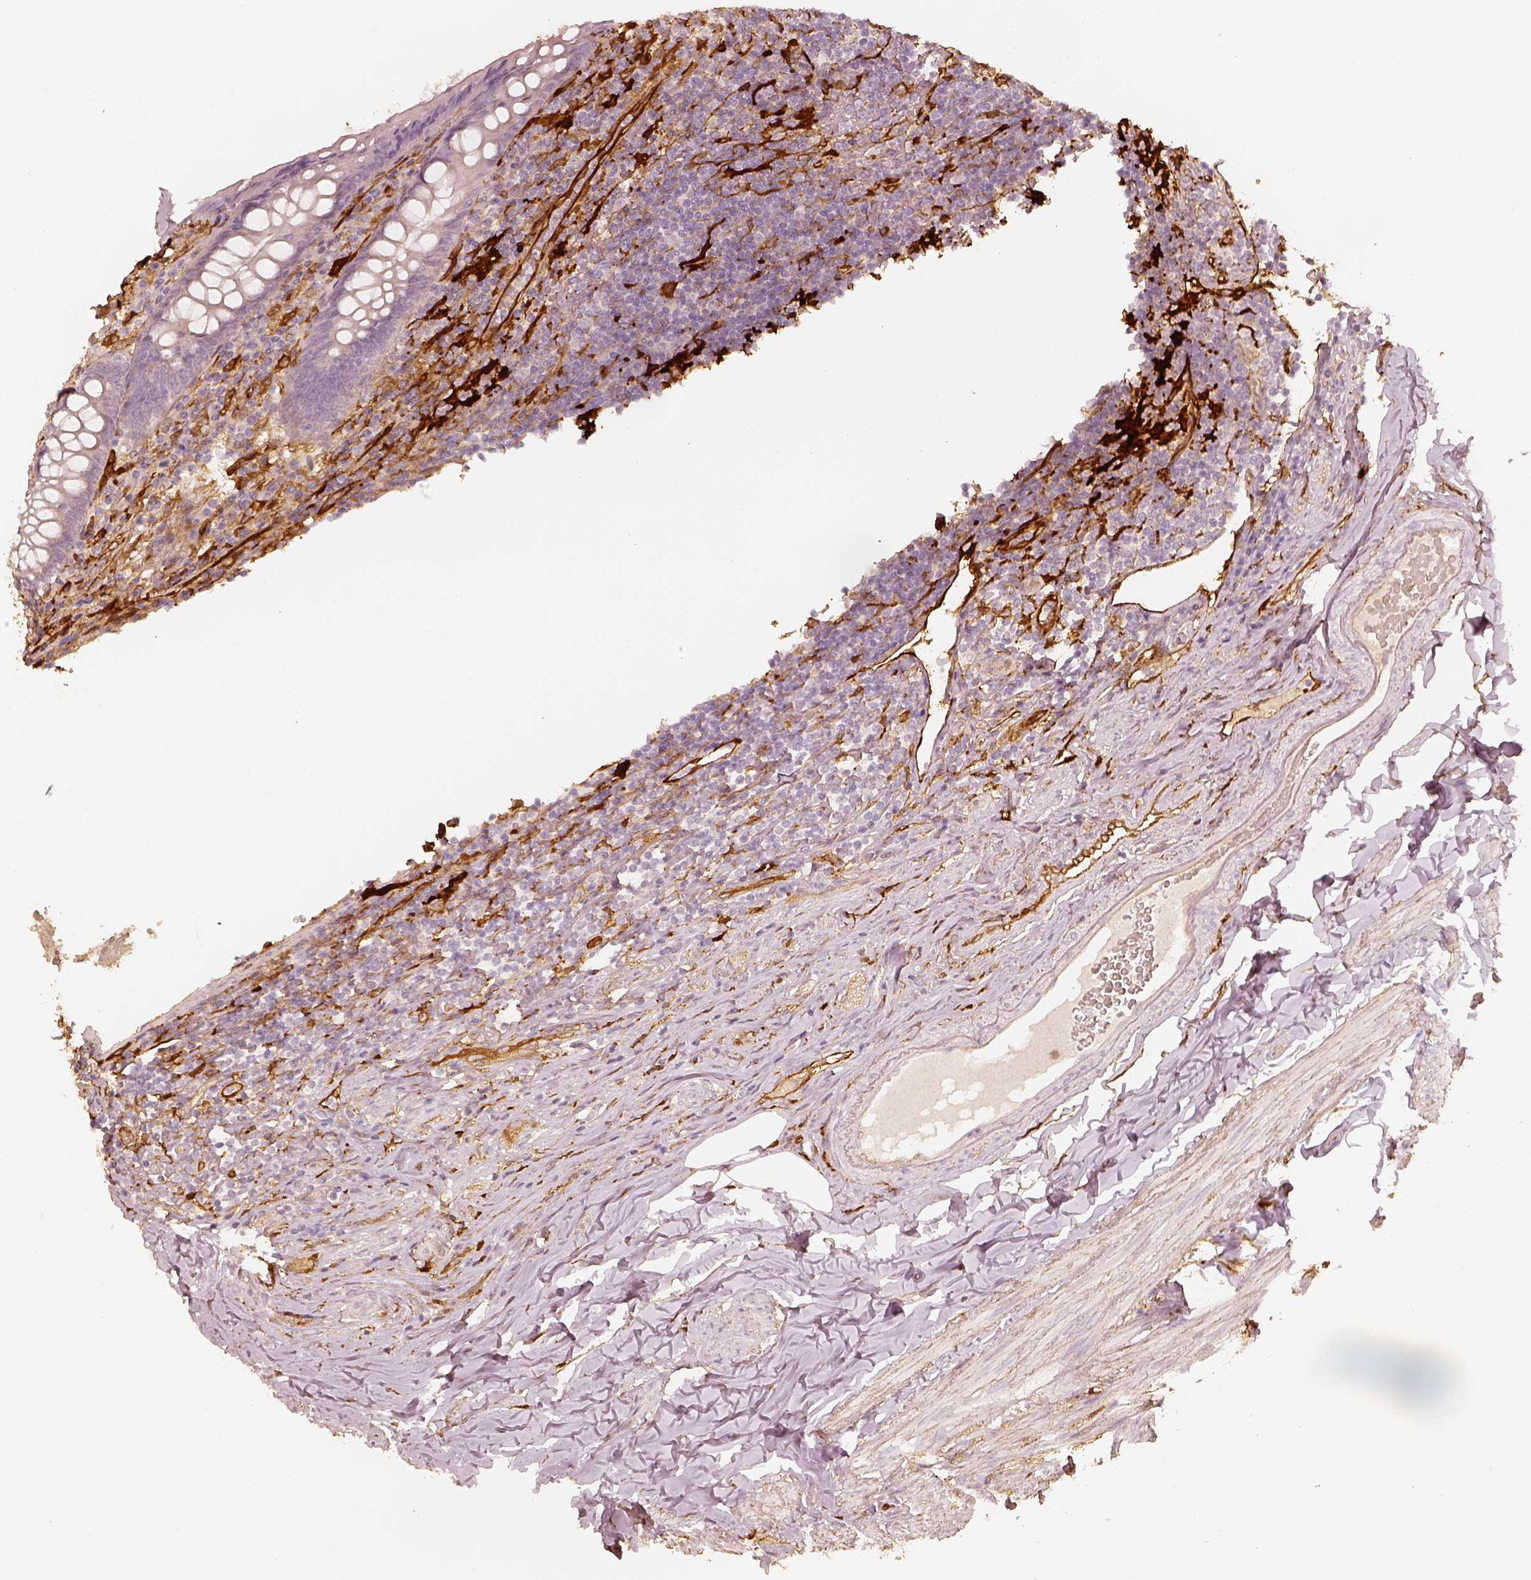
{"staining": {"intensity": "negative", "quantity": "none", "location": "none"}, "tissue": "appendix", "cell_type": "Glandular cells", "image_type": "normal", "snomed": [{"axis": "morphology", "description": "Normal tissue, NOS"}, {"axis": "topography", "description": "Appendix"}], "caption": "This histopathology image is of unremarkable appendix stained with immunohistochemistry to label a protein in brown with the nuclei are counter-stained blue. There is no staining in glandular cells. Nuclei are stained in blue.", "gene": "FSCN1", "patient": {"sex": "male", "age": 47}}